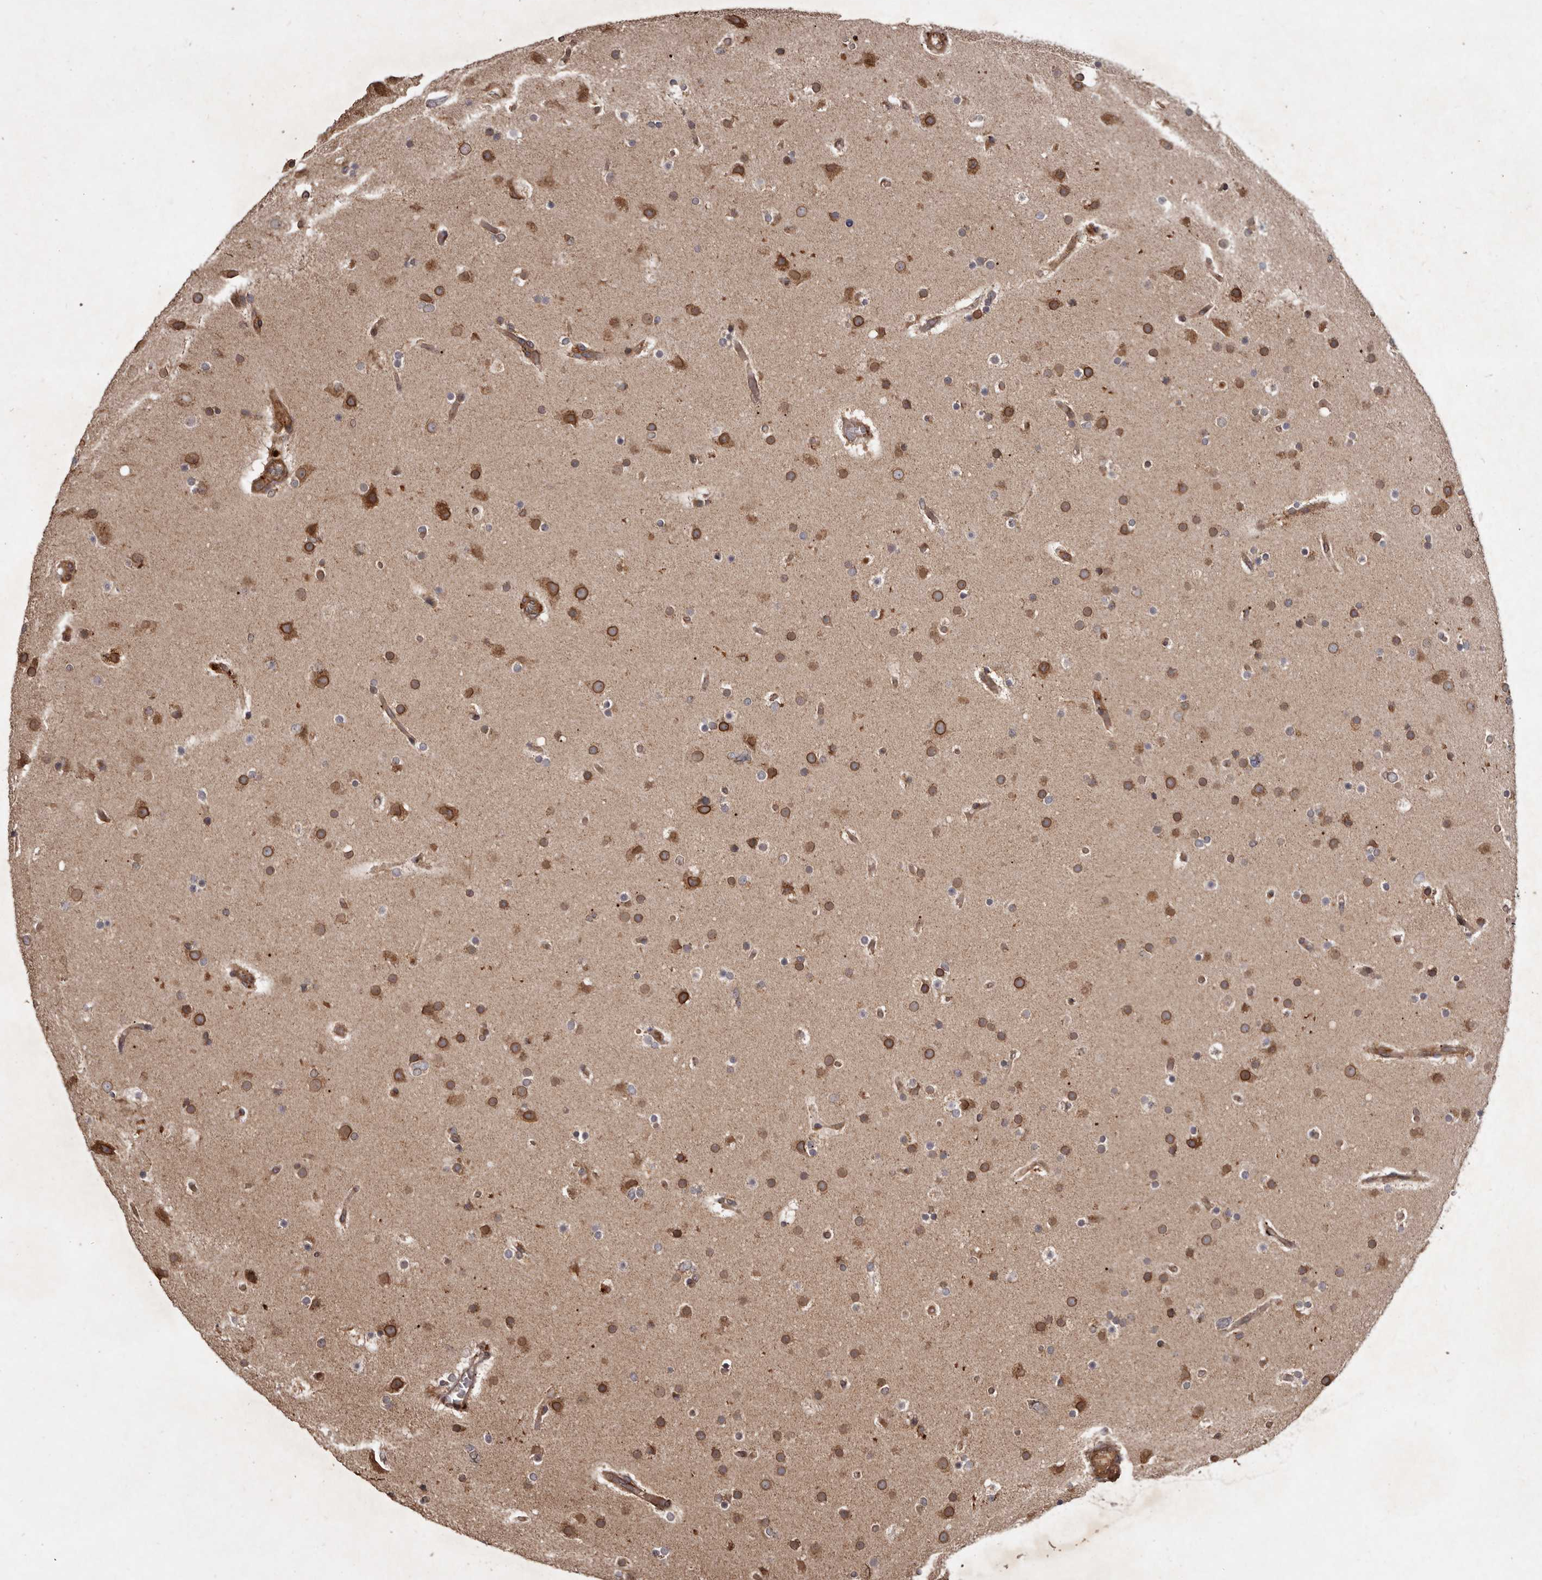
{"staining": {"intensity": "moderate", "quantity": ">75%", "location": "cytoplasmic/membranous,nuclear"}, "tissue": "glioma", "cell_type": "Tumor cells", "image_type": "cancer", "snomed": [{"axis": "morphology", "description": "Glioma, malignant, High grade"}, {"axis": "topography", "description": "Cerebral cortex"}], "caption": "Human high-grade glioma (malignant) stained with a protein marker demonstrates moderate staining in tumor cells.", "gene": "STK36", "patient": {"sex": "female", "age": 36}}